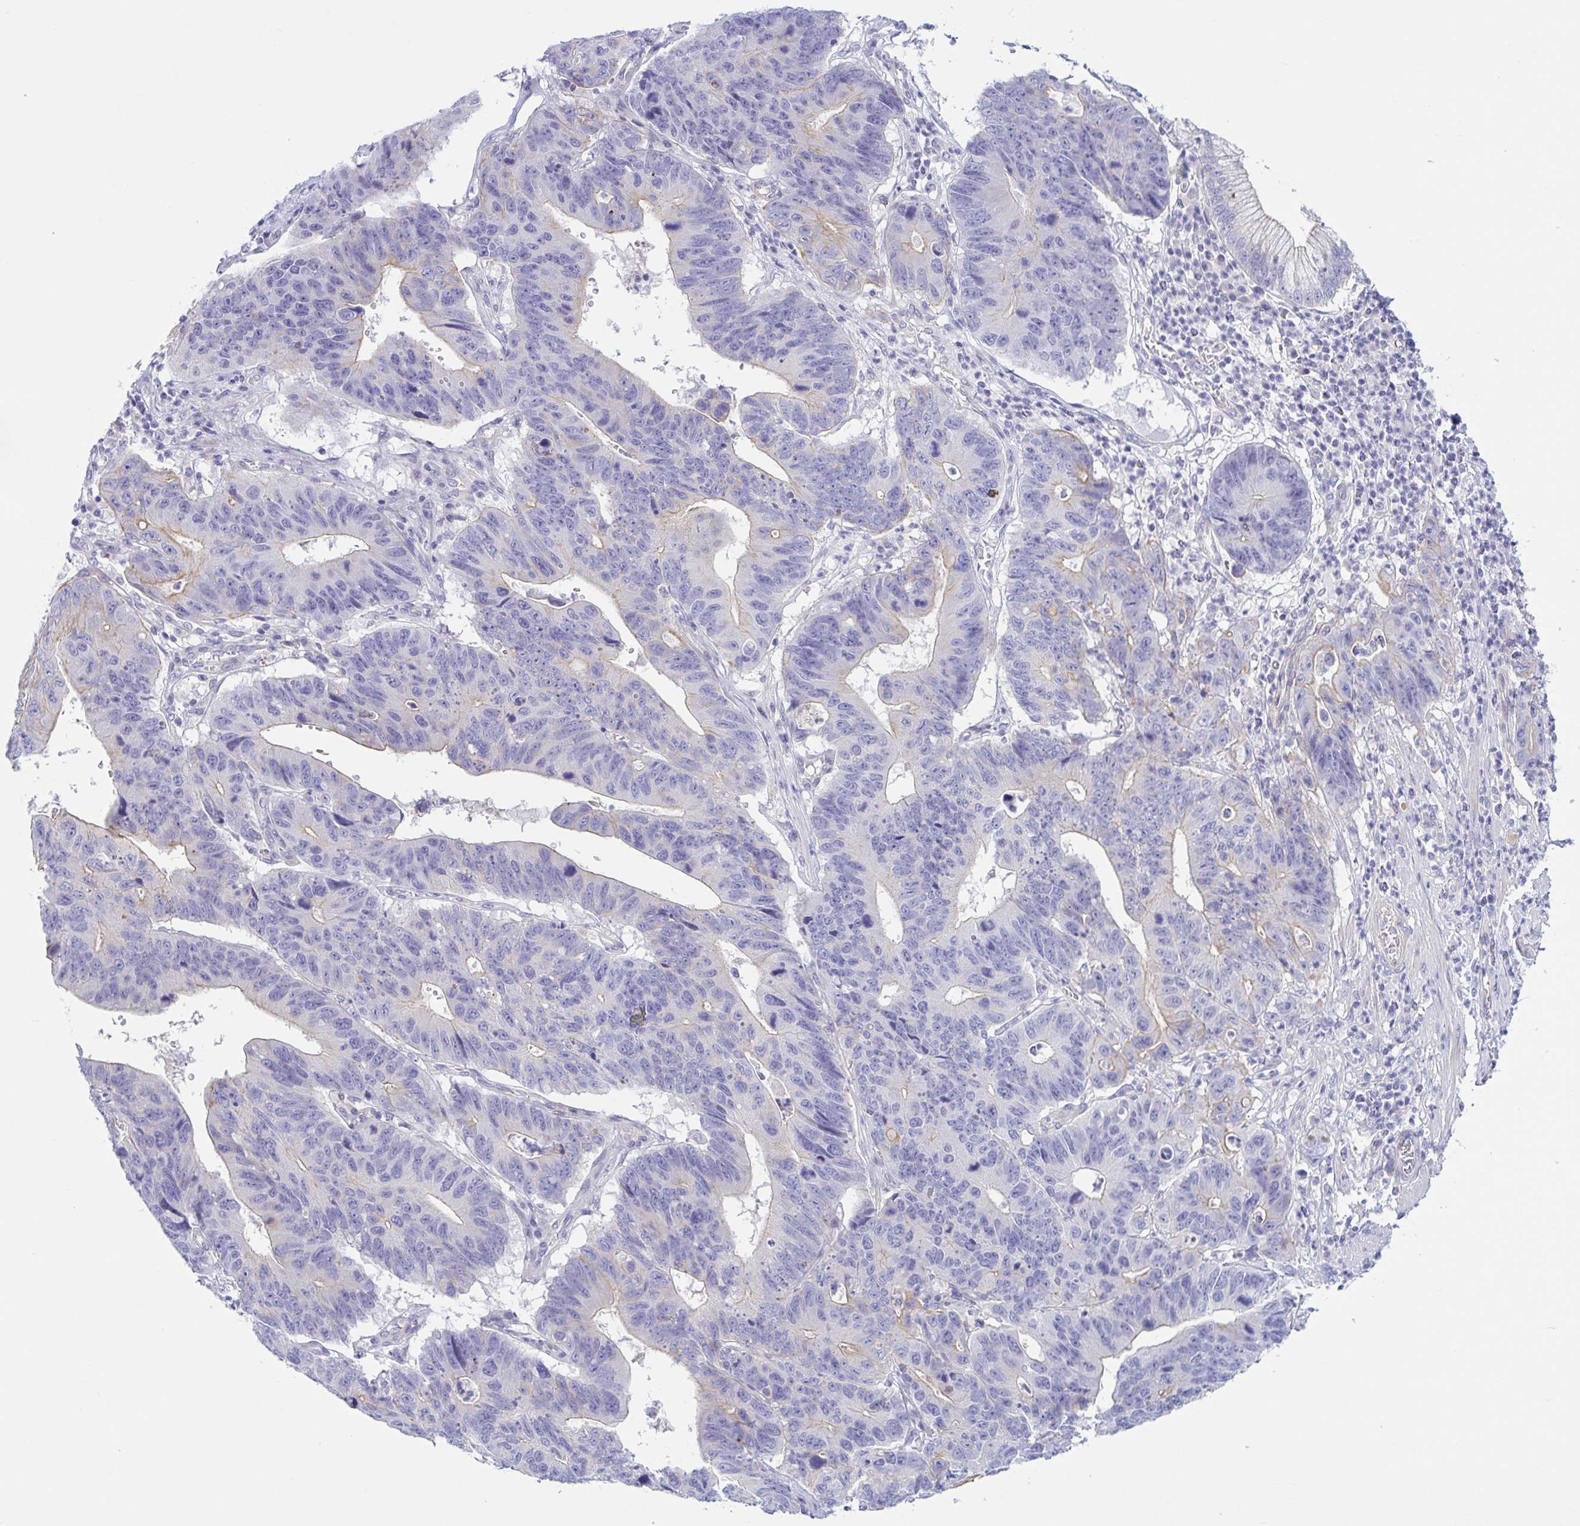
{"staining": {"intensity": "weak", "quantity": "<25%", "location": "cytoplasmic/membranous"}, "tissue": "stomach cancer", "cell_type": "Tumor cells", "image_type": "cancer", "snomed": [{"axis": "morphology", "description": "Adenocarcinoma, NOS"}, {"axis": "topography", "description": "Stomach"}], "caption": "Tumor cells are negative for protein expression in human stomach cancer (adenocarcinoma).", "gene": "TNNI2", "patient": {"sex": "male", "age": 59}}